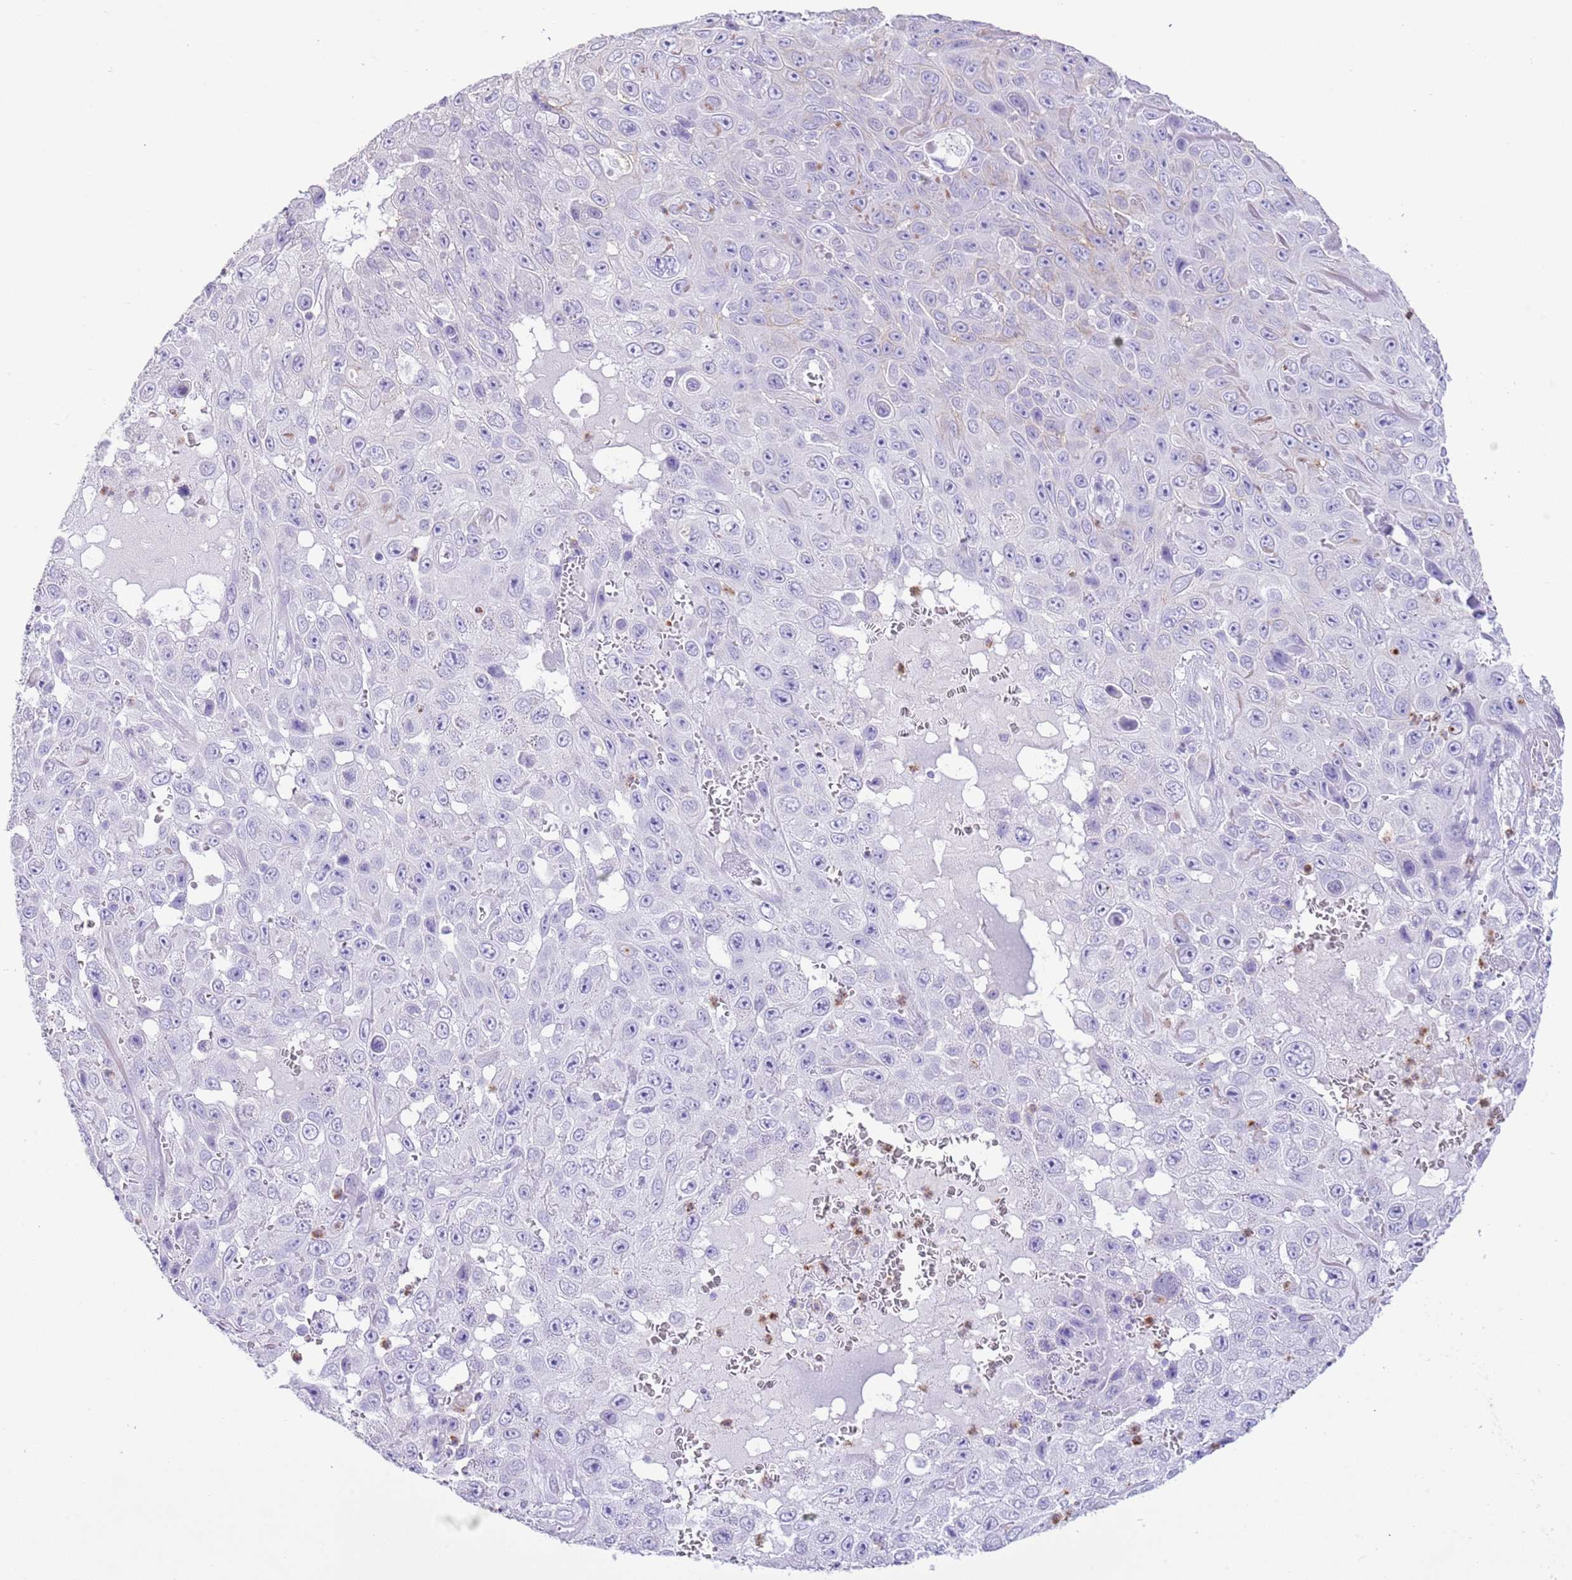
{"staining": {"intensity": "negative", "quantity": "none", "location": "none"}, "tissue": "skin cancer", "cell_type": "Tumor cells", "image_type": "cancer", "snomed": [{"axis": "morphology", "description": "Squamous cell carcinoma, NOS"}, {"axis": "topography", "description": "Skin"}], "caption": "Photomicrograph shows no significant protein staining in tumor cells of skin cancer.", "gene": "OR2Z1", "patient": {"sex": "male", "age": 82}}